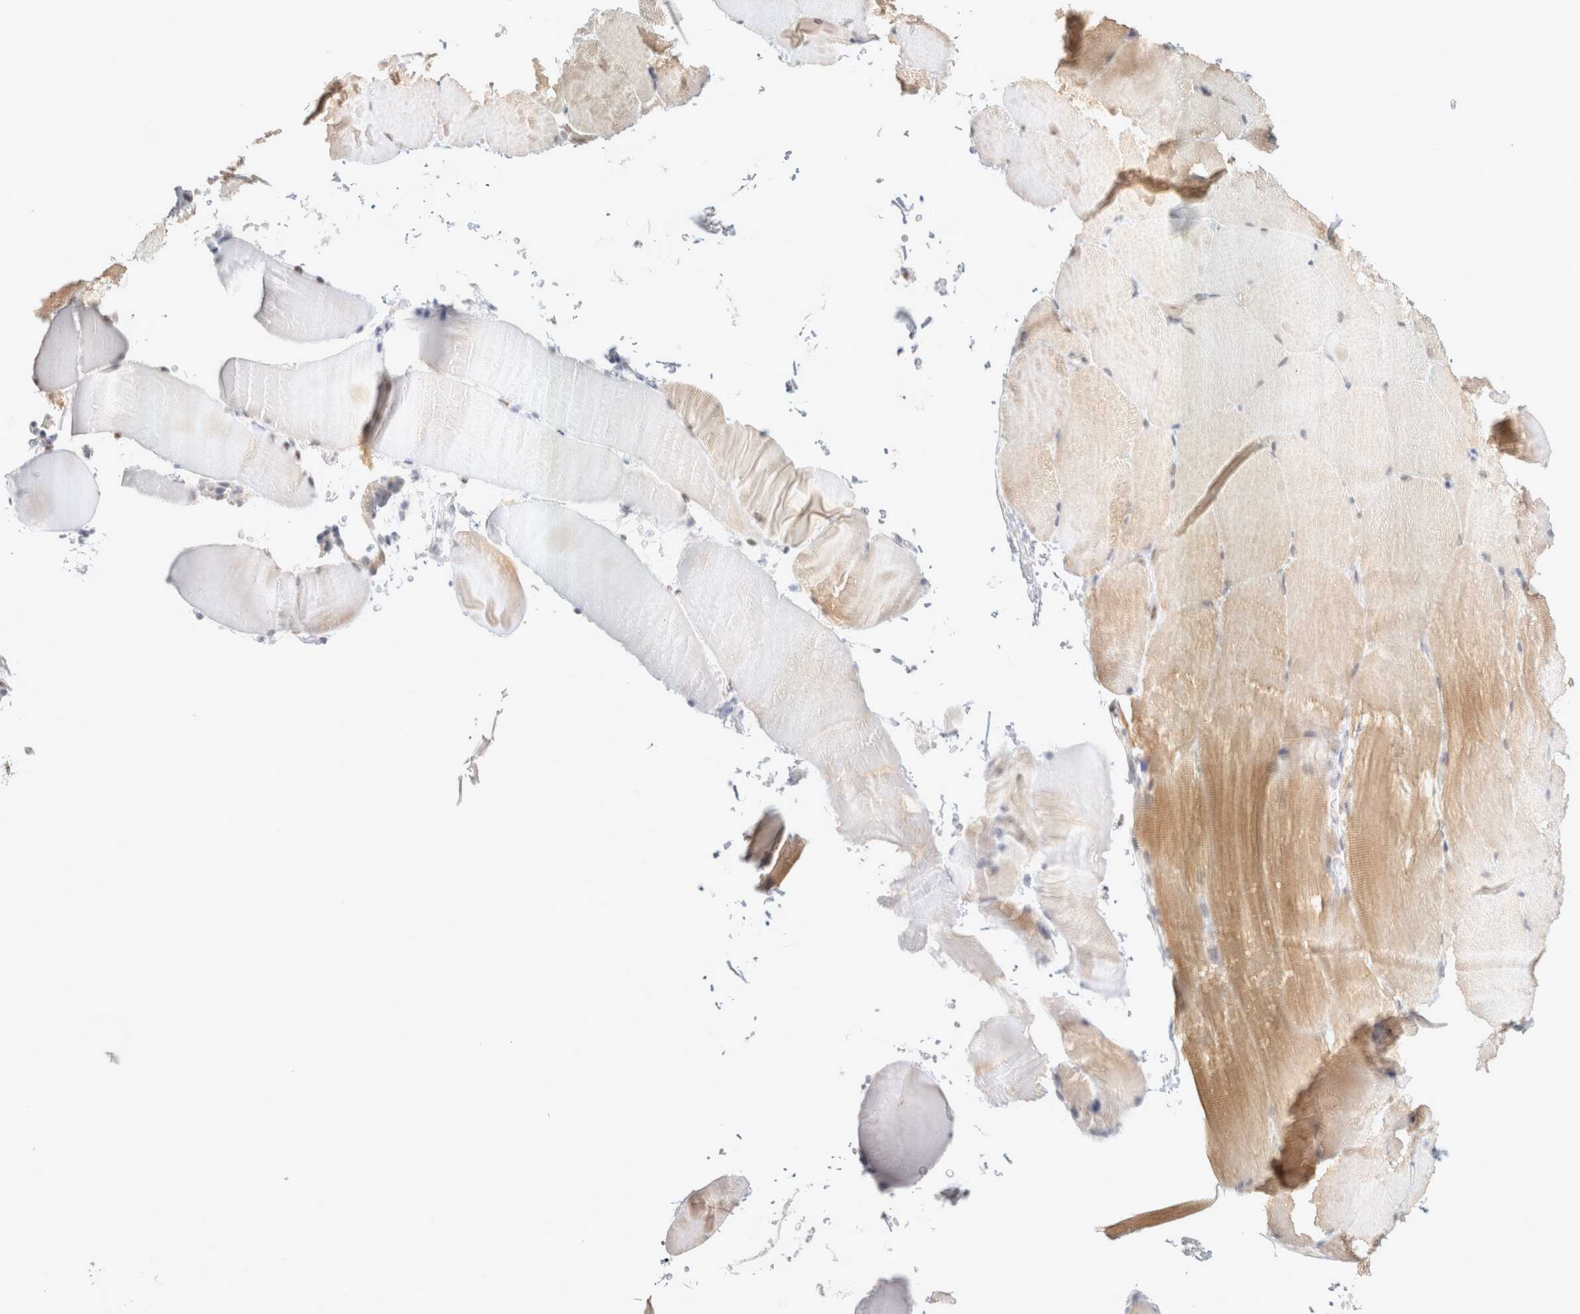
{"staining": {"intensity": "moderate", "quantity": "<25%", "location": "cytoplasmic/membranous,nuclear"}, "tissue": "skeletal muscle", "cell_type": "Myocytes", "image_type": "normal", "snomed": [{"axis": "morphology", "description": "Normal tissue, NOS"}, {"axis": "topography", "description": "Skeletal muscle"}, {"axis": "topography", "description": "Parathyroid gland"}], "caption": "Immunohistochemical staining of normal skeletal muscle exhibits moderate cytoplasmic/membranous,nuclear protein staining in approximately <25% of myocytes. The protein of interest is stained brown, and the nuclei are stained in blue (DAB (3,3'-diaminobenzidine) IHC with brightfield microscopy, high magnification).", "gene": "TRMT12", "patient": {"sex": "female", "age": 37}}